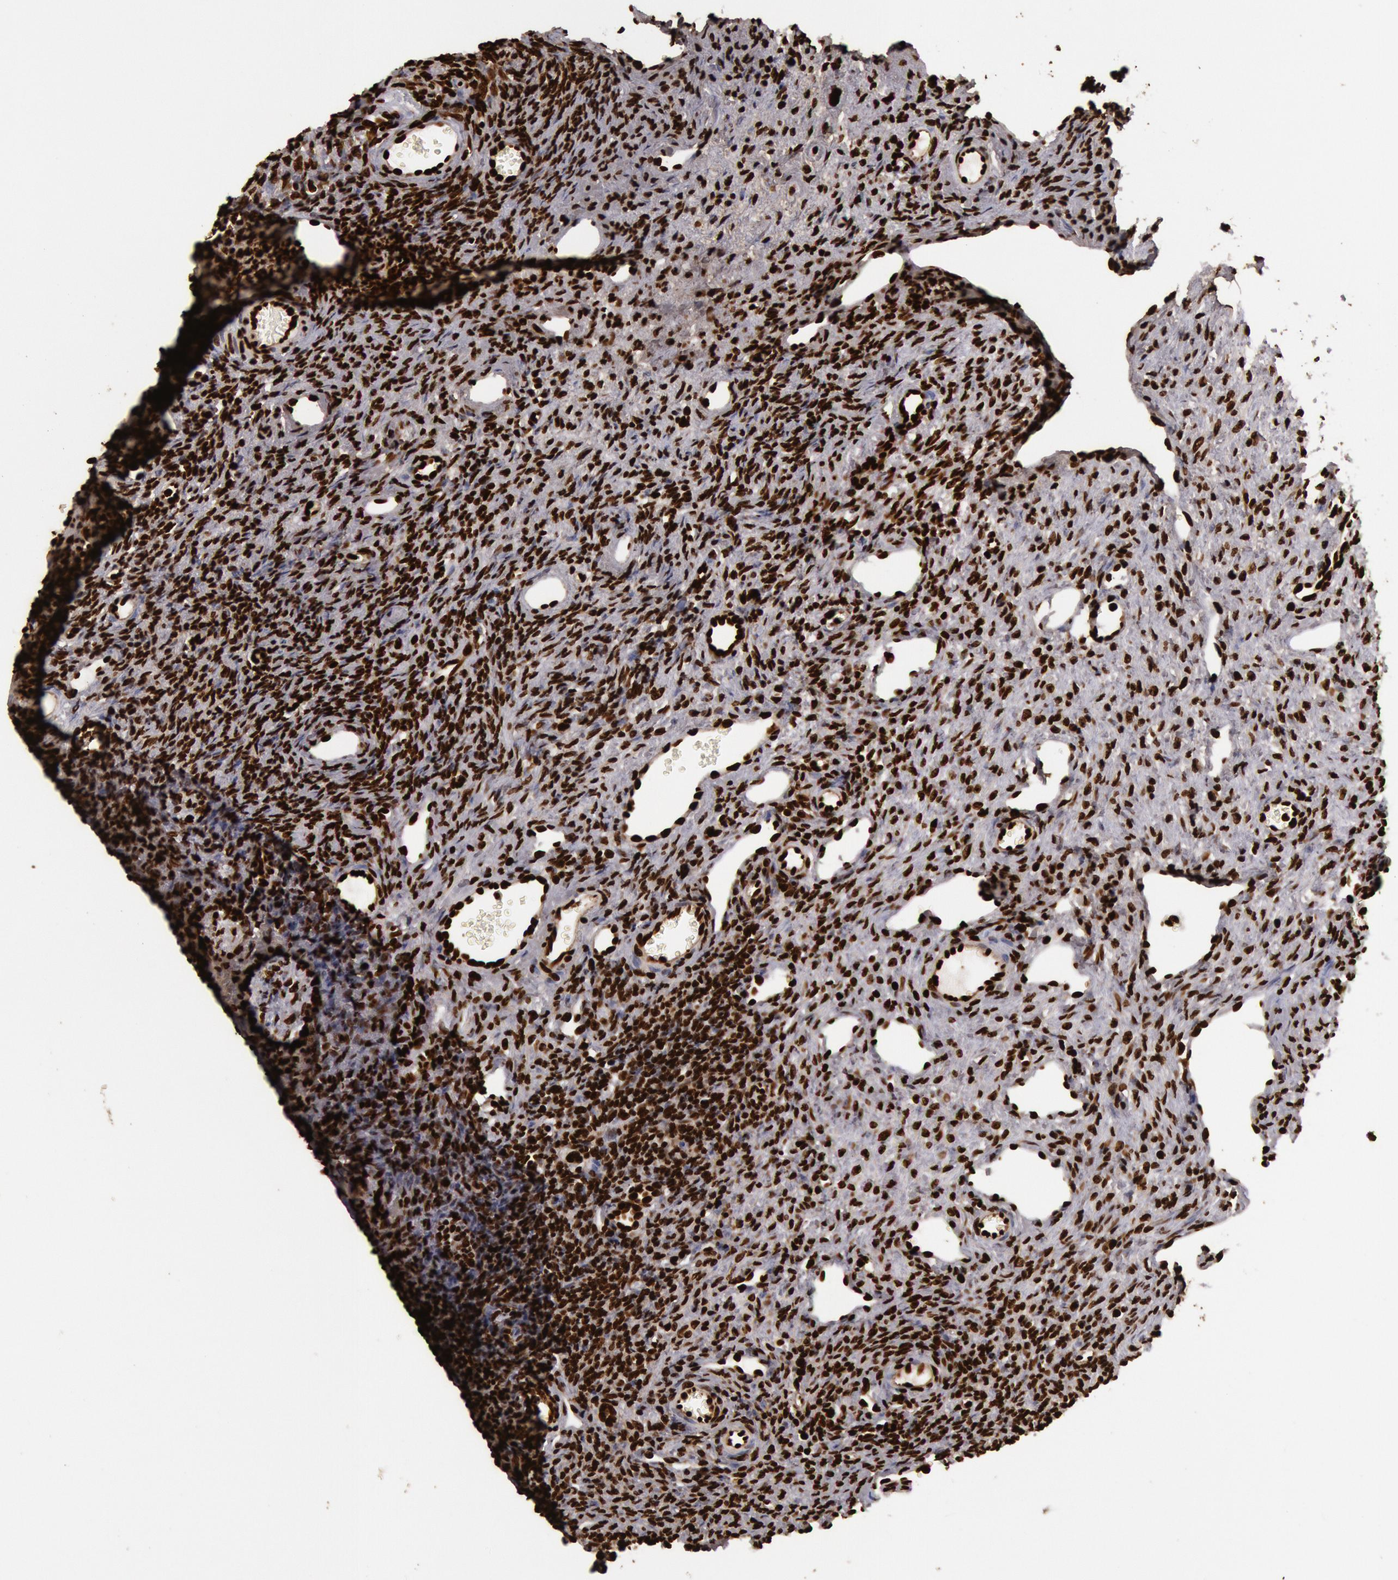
{"staining": {"intensity": "strong", "quantity": ">75%", "location": "nuclear"}, "tissue": "ovary", "cell_type": "Ovarian stroma cells", "image_type": "normal", "snomed": [{"axis": "morphology", "description": "Normal tissue, NOS"}, {"axis": "topography", "description": "Ovary"}], "caption": "Normal ovary displays strong nuclear positivity in approximately >75% of ovarian stroma cells.", "gene": "H3", "patient": {"sex": "female", "age": 33}}